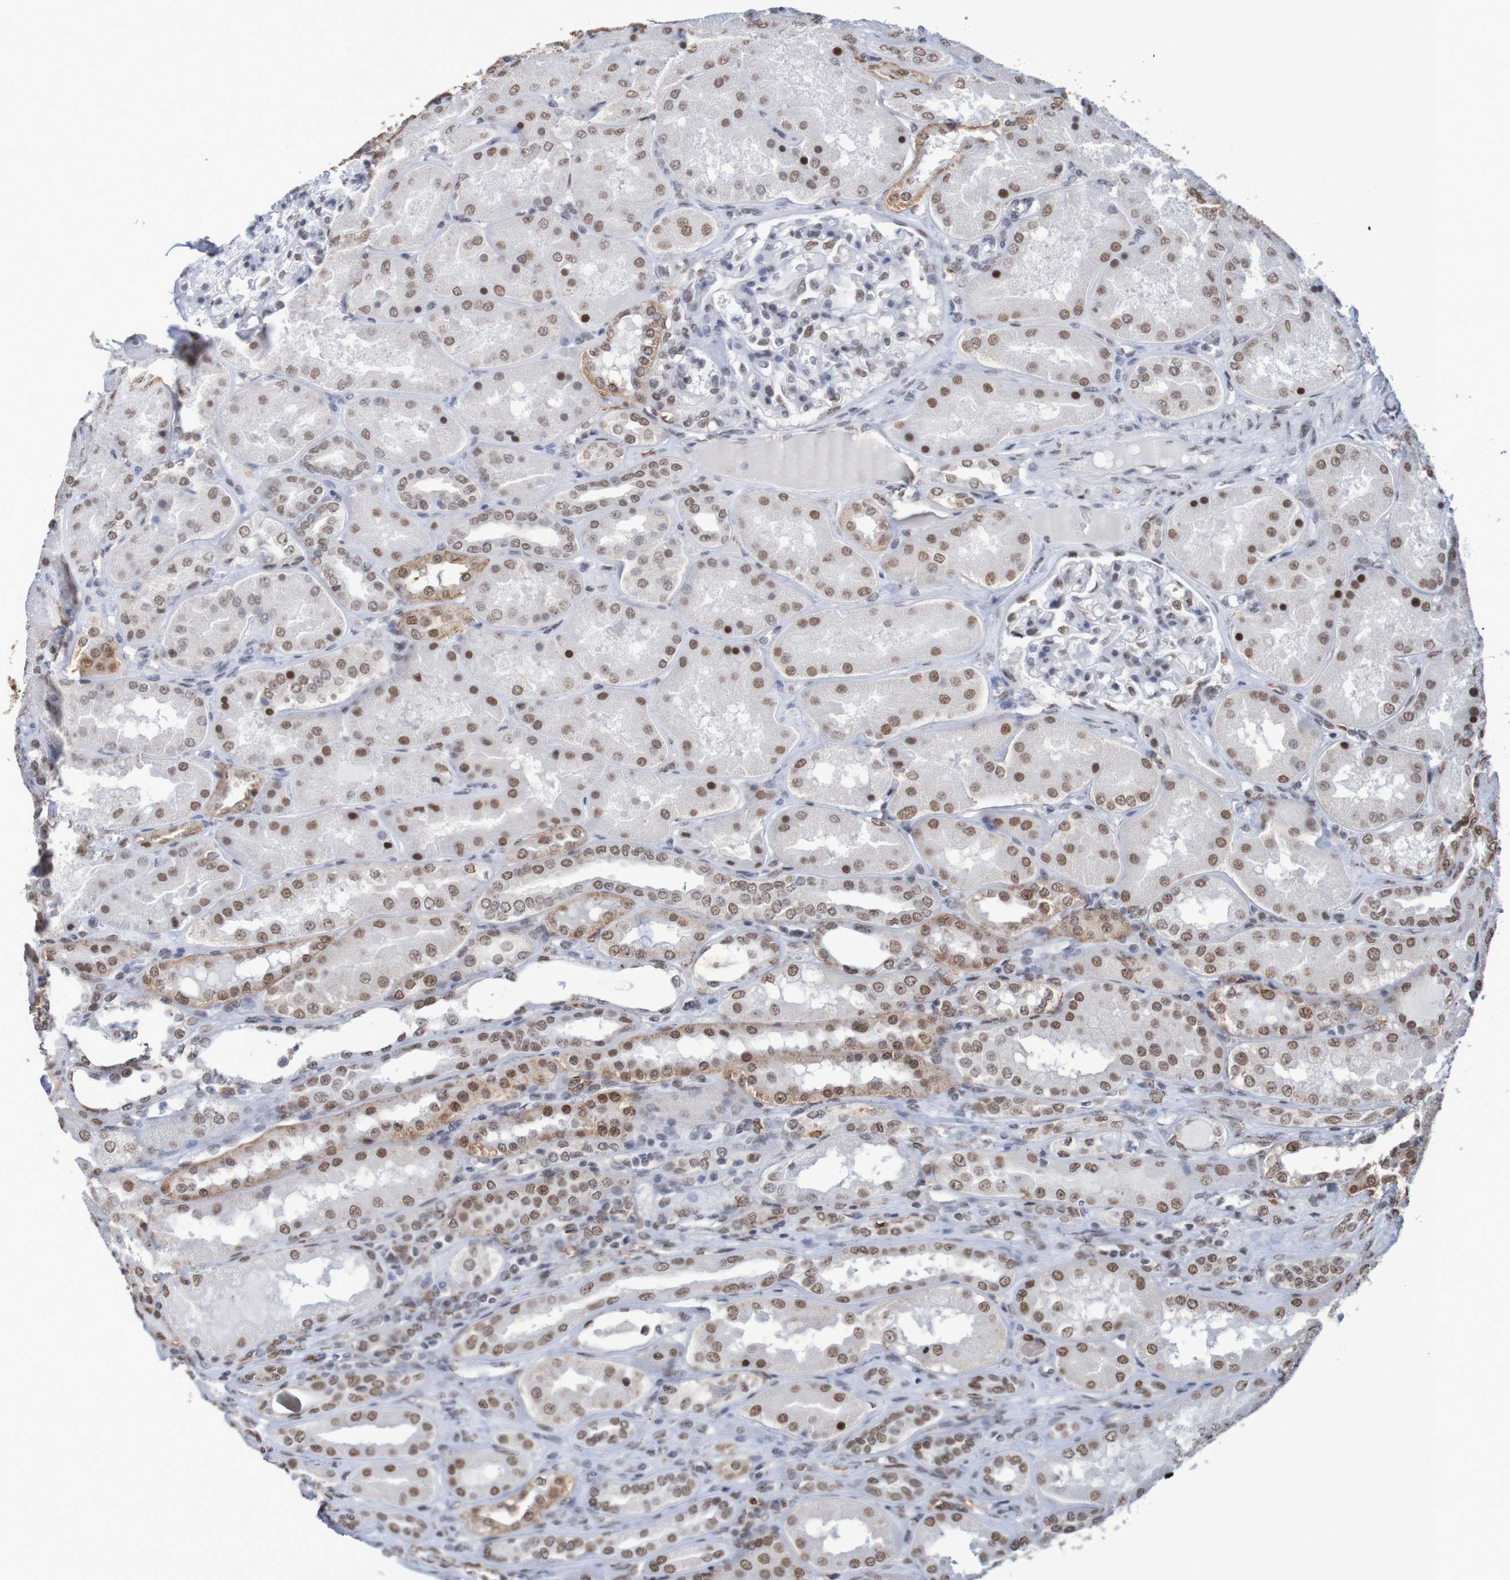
{"staining": {"intensity": "strong", "quantity": "25%-75%", "location": "nuclear"}, "tissue": "kidney", "cell_type": "Cells in glomeruli", "image_type": "normal", "snomed": [{"axis": "morphology", "description": "Normal tissue, NOS"}, {"axis": "topography", "description": "Kidney"}], "caption": "DAB immunohistochemical staining of benign kidney exhibits strong nuclear protein expression in approximately 25%-75% of cells in glomeruli.", "gene": "MRTFB", "patient": {"sex": "female", "age": 56}}